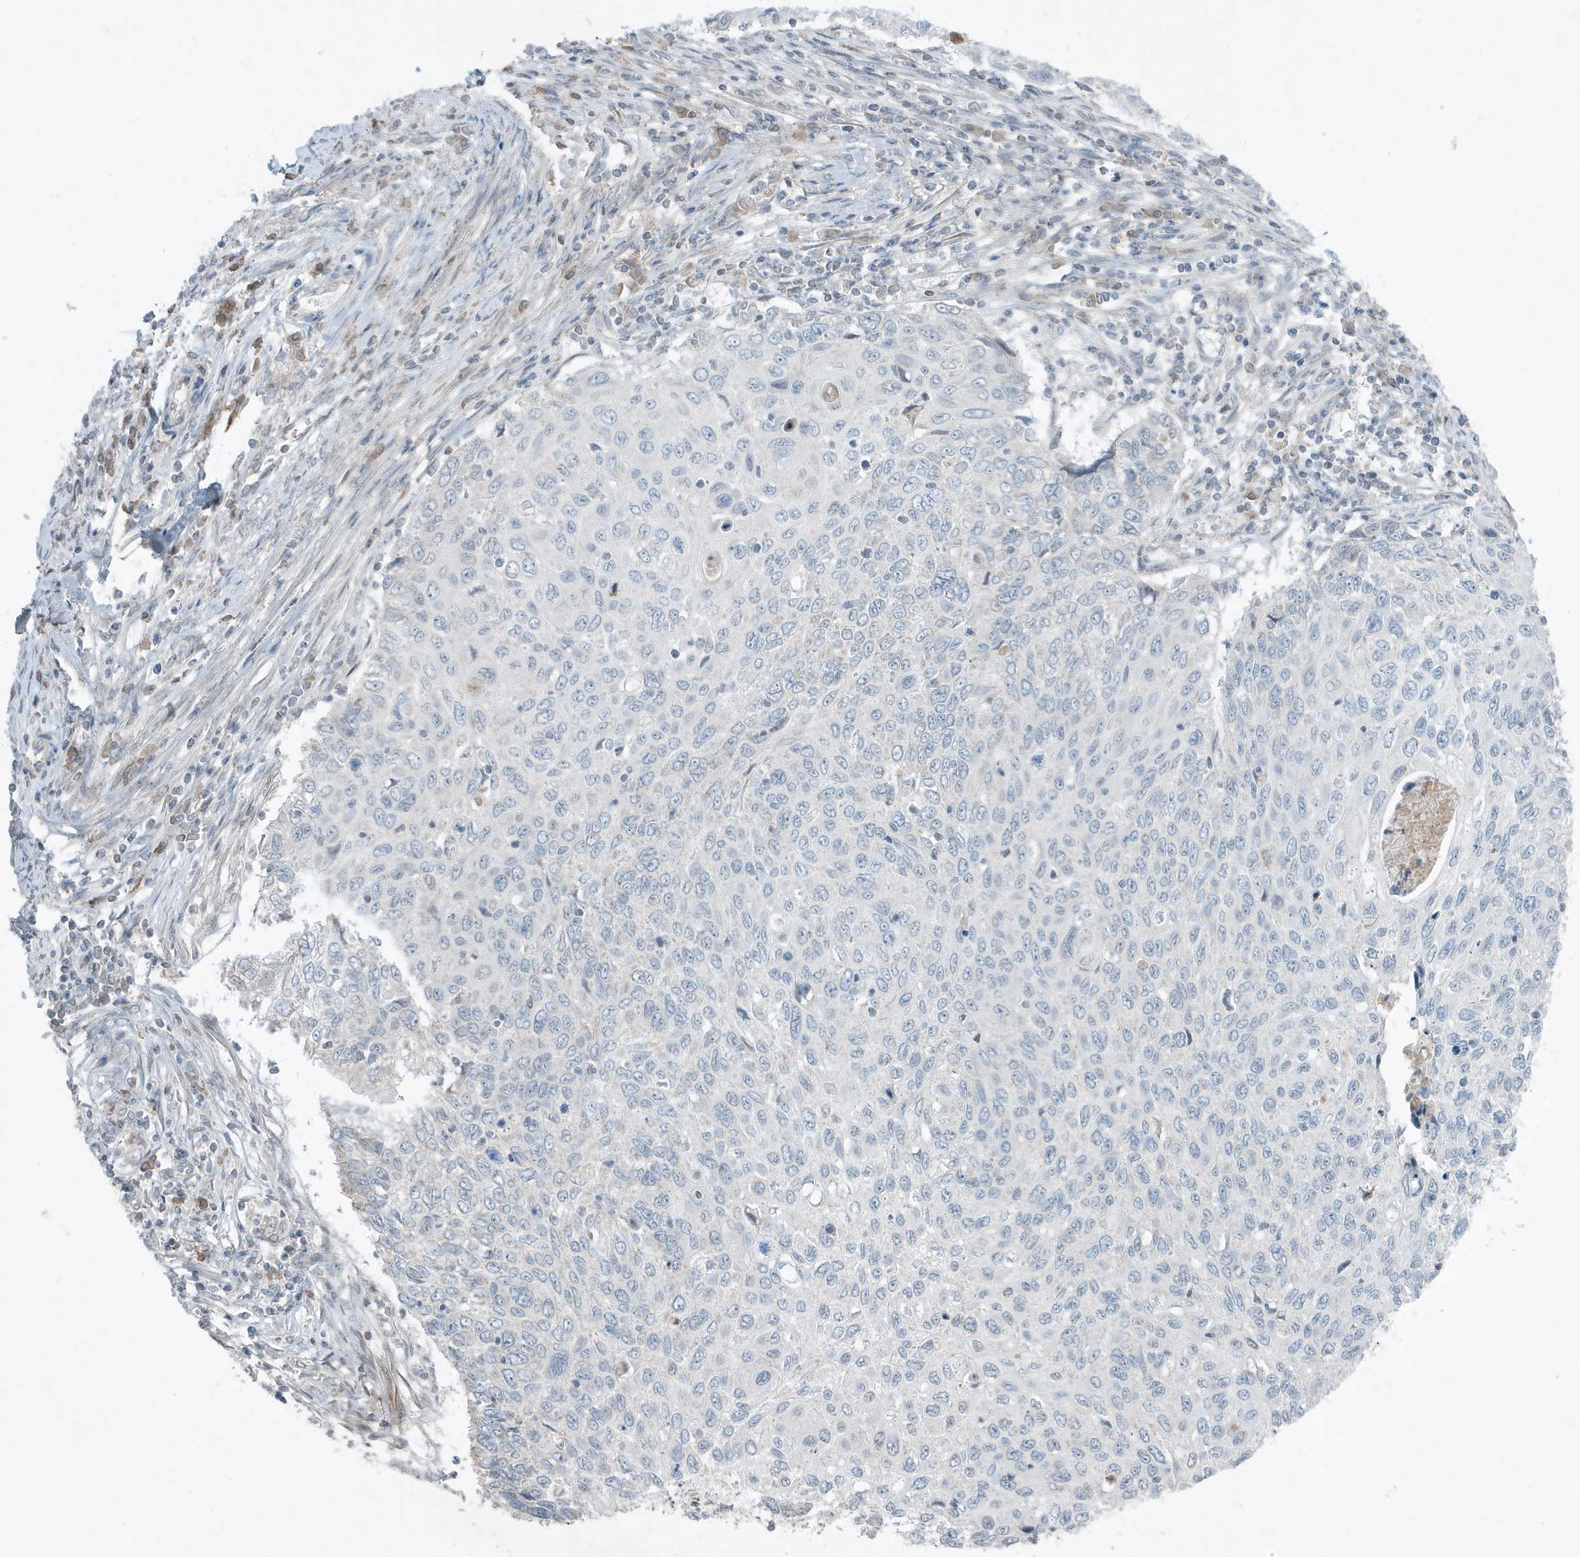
{"staining": {"intensity": "negative", "quantity": "none", "location": "none"}, "tissue": "cervical cancer", "cell_type": "Tumor cells", "image_type": "cancer", "snomed": [{"axis": "morphology", "description": "Squamous cell carcinoma, NOS"}, {"axis": "topography", "description": "Cervix"}], "caption": "Micrograph shows no protein positivity in tumor cells of cervical cancer tissue. Brightfield microscopy of immunohistochemistry (IHC) stained with DAB (brown) and hematoxylin (blue), captured at high magnification.", "gene": "FNDC1", "patient": {"sex": "female", "age": 70}}